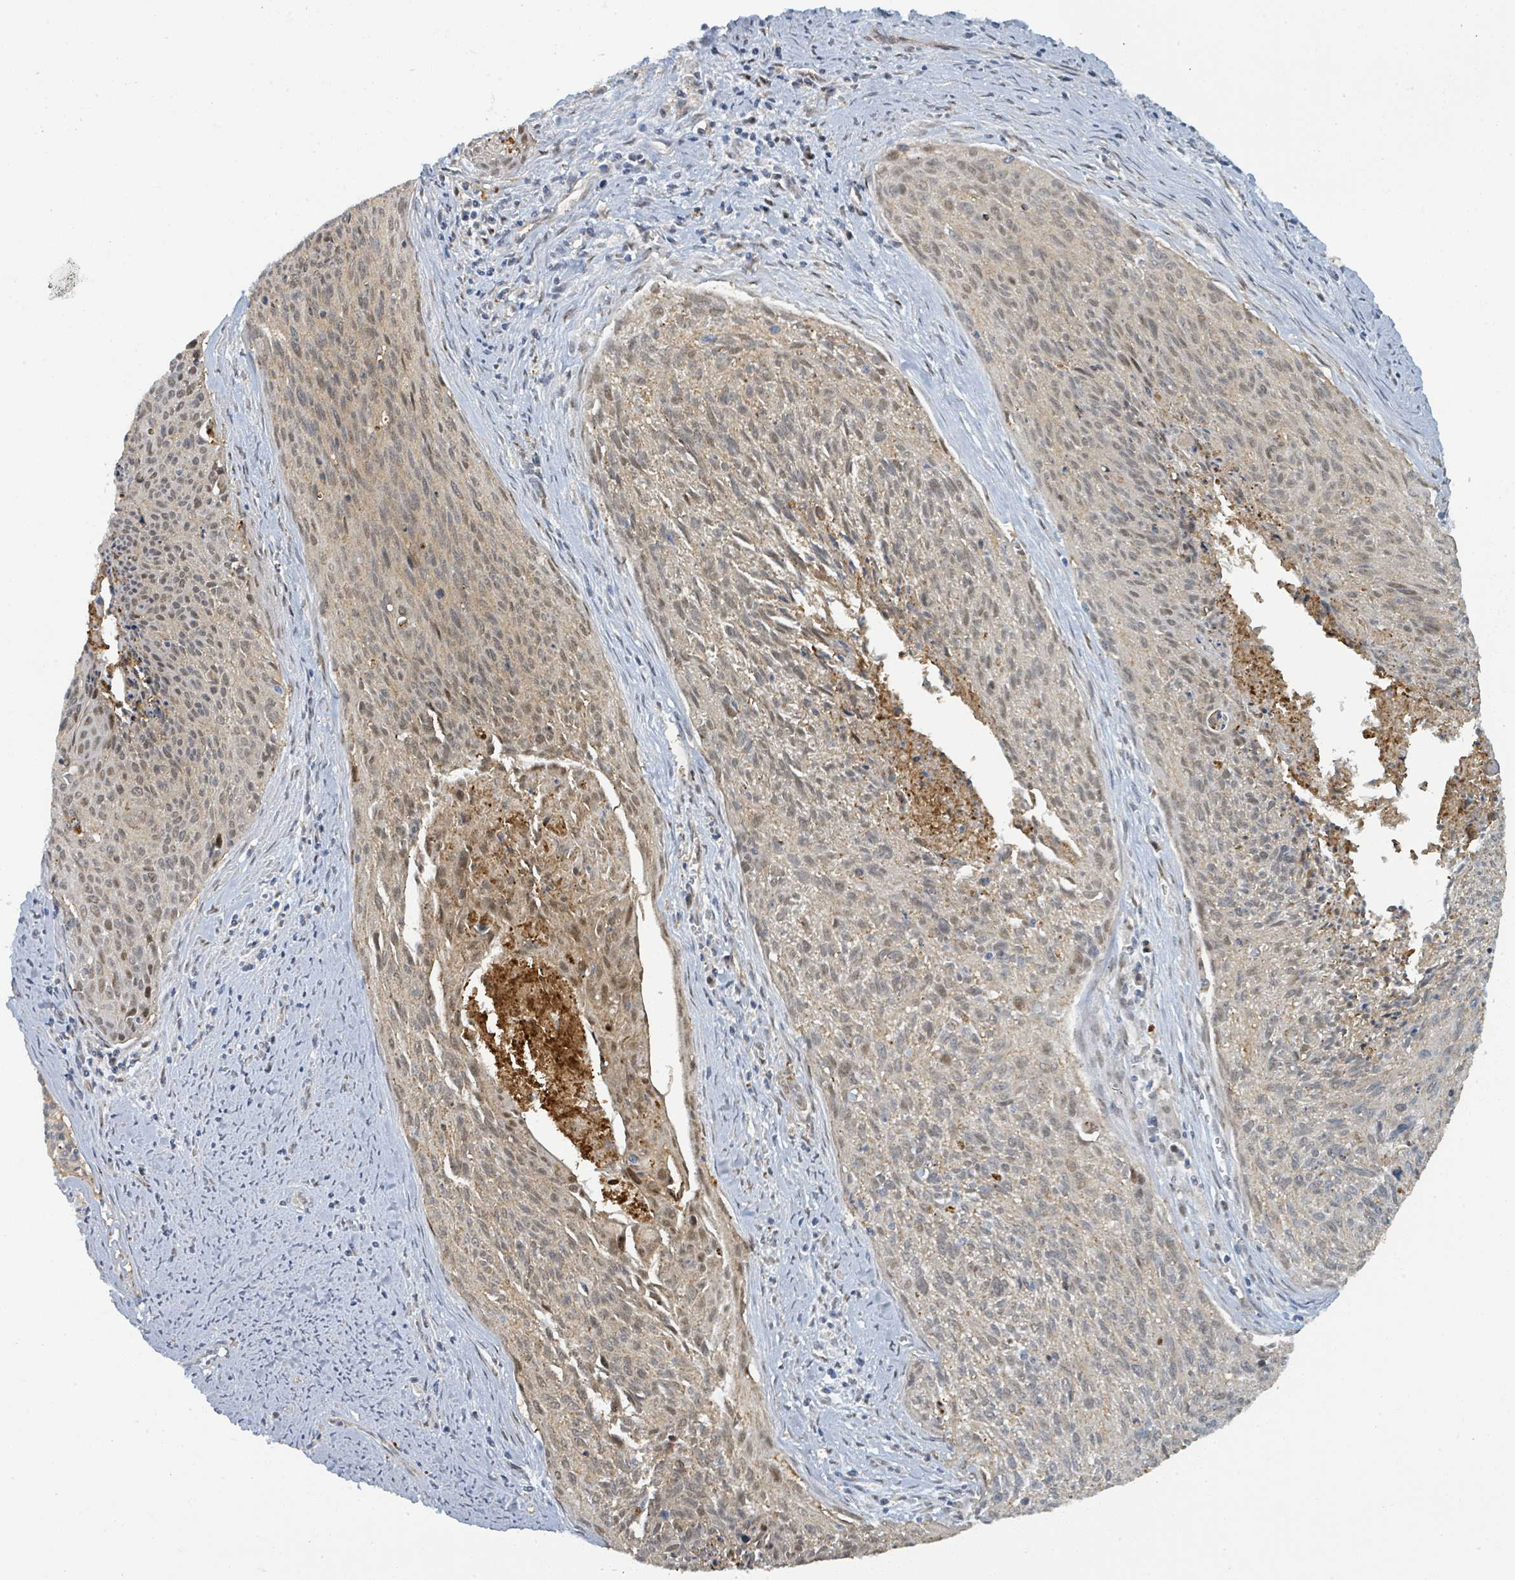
{"staining": {"intensity": "weak", "quantity": "<25%", "location": "cytoplasmic/membranous,nuclear"}, "tissue": "cervical cancer", "cell_type": "Tumor cells", "image_type": "cancer", "snomed": [{"axis": "morphology", "description": "Squamous cell carcinoma, NOS"}, {"axis": "topography", "description": "Cervix"}], "caption": "The histopathology image shows no significant positivity in tumor cells of cervical cancer (squamous cell carcinoma).", "gene": "PSMB7", "patient": {"sex": "female", "age": 55}}